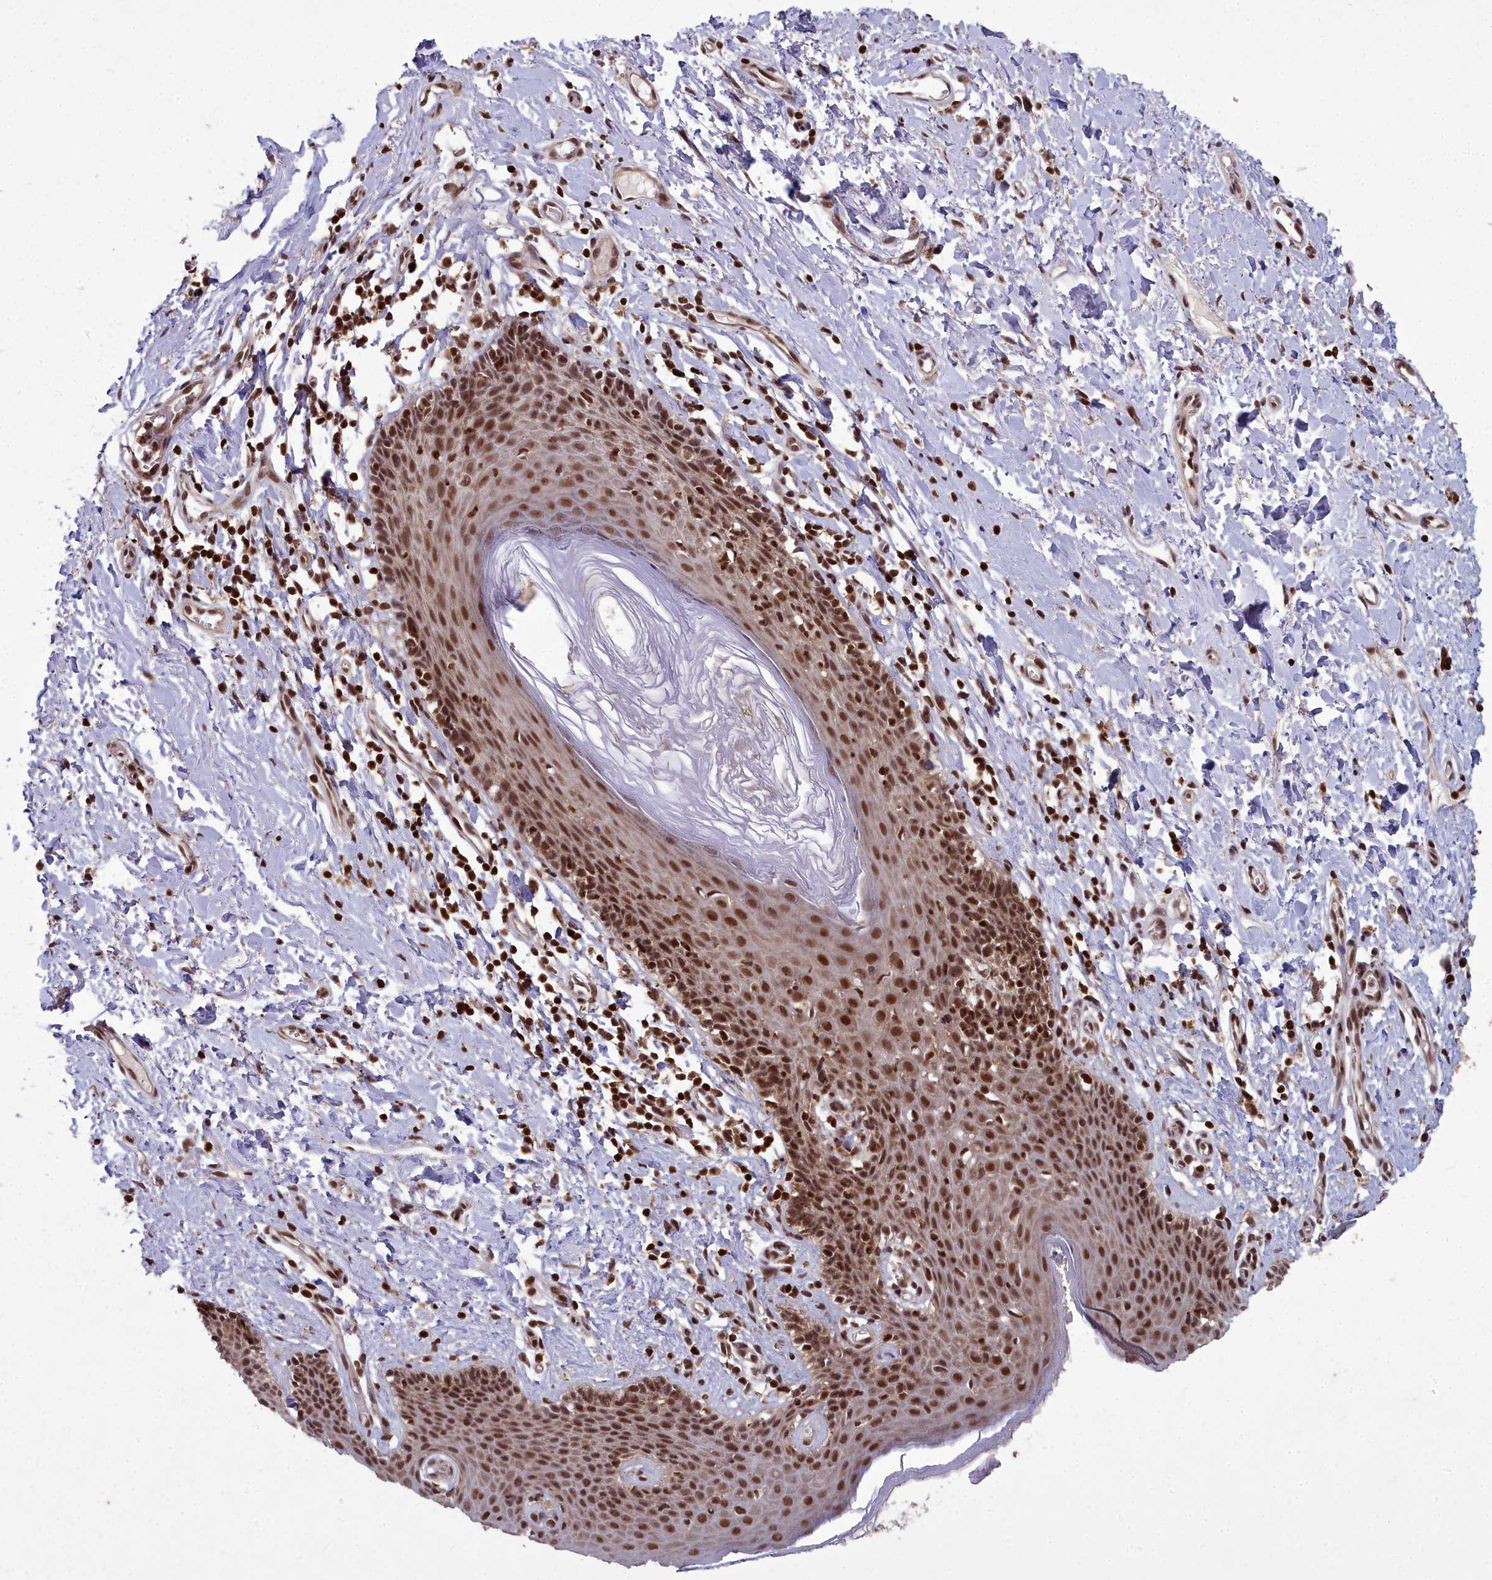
{"staining": {"intensity": "strong", "quantity": ">75%", "location": "nuclear"}, "tissue": "skin", "cell_type": "Epidermal cells", "image_type": "normal", "snomed": [{"axis": "morphology", "description": "Normal tissue, NOS"}, {"axis": "topography", "description": "Vulva"}], "caption": "Strong nuclear expression is appreciated in approximately >75% of epidermal cells in unremarkable skin. (DAB = brown stain, brightfield microscopy at high magnification).", "gene": "GMEB1", "patient": {"sex": "female", "age": 66}}